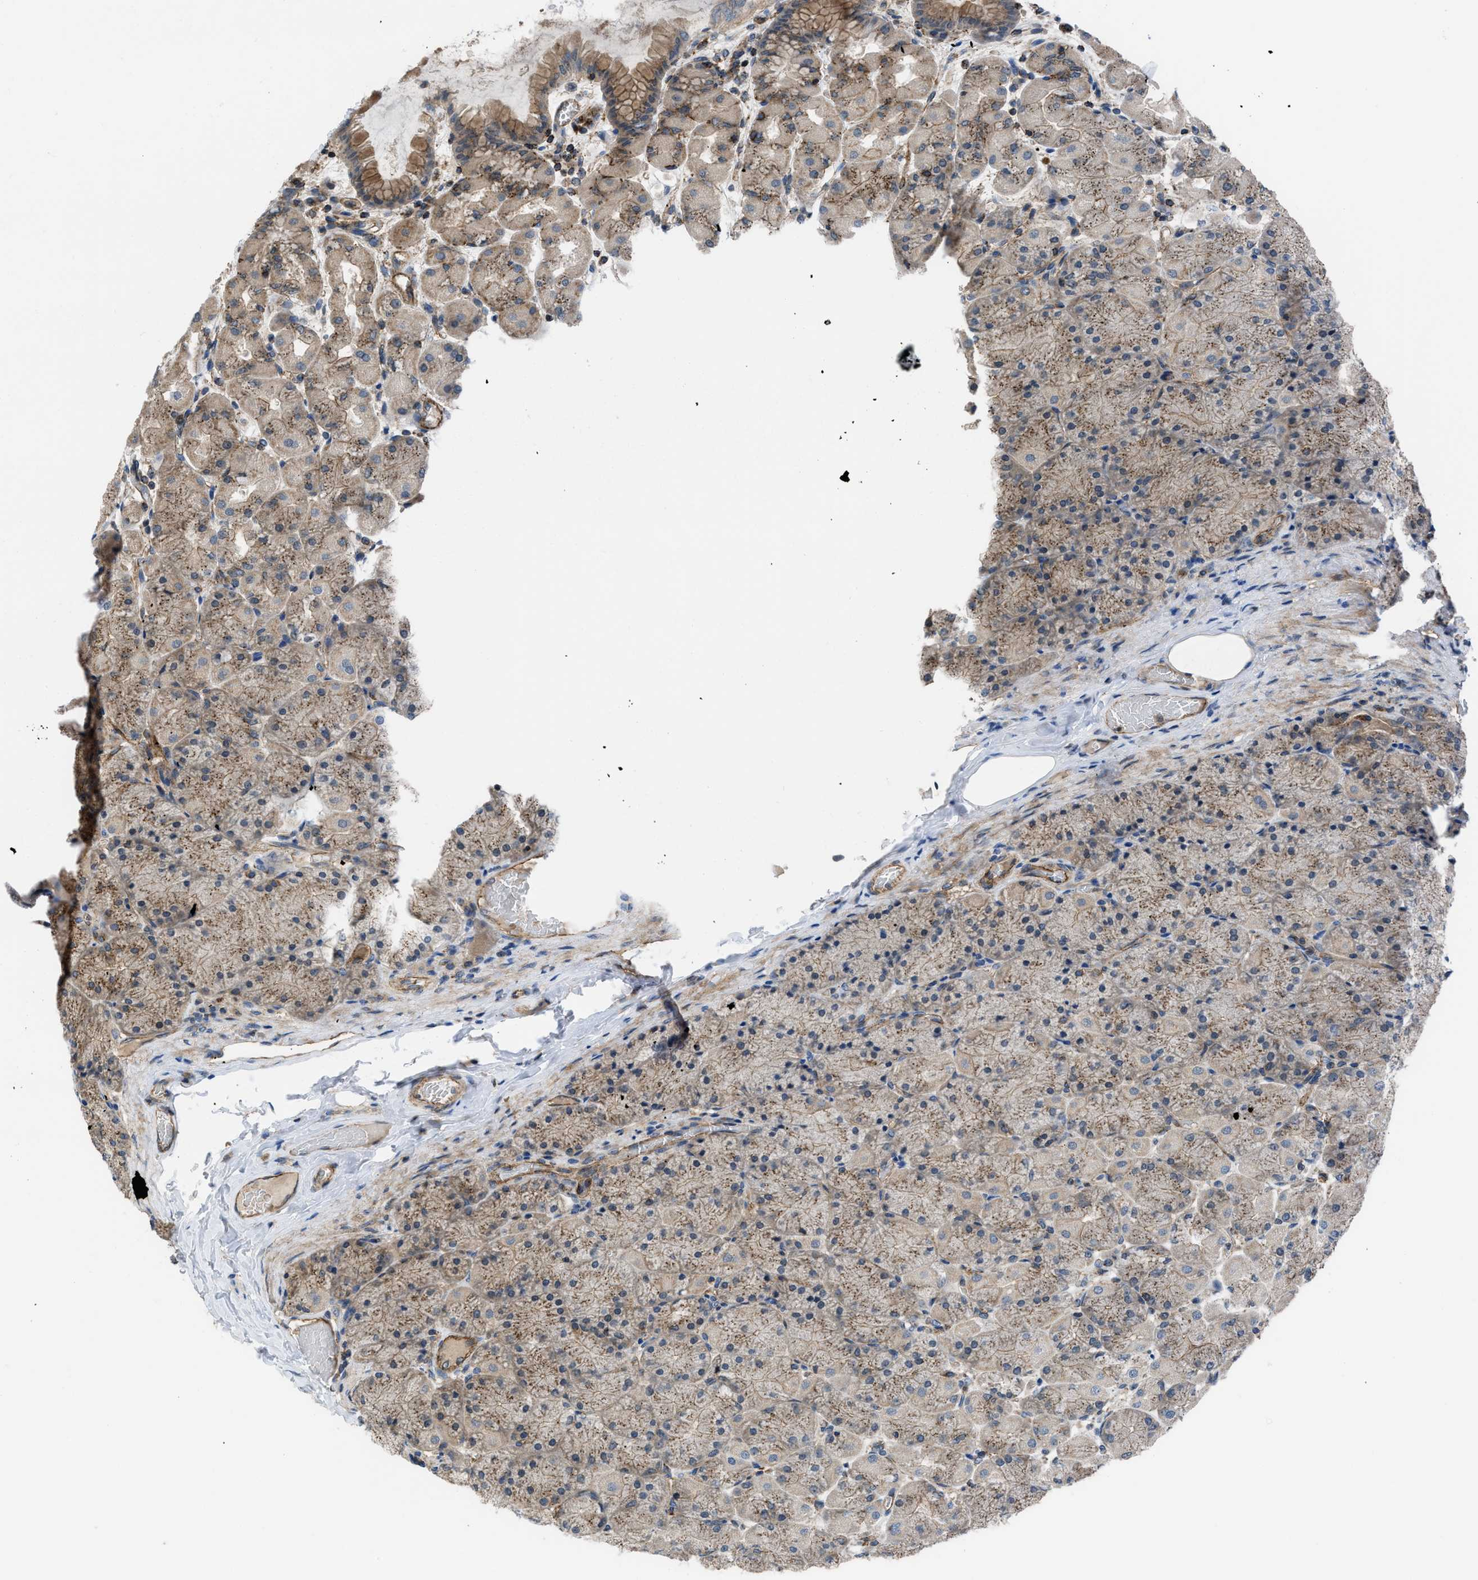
{"staining": {"intensity": "moderate", "quantity": ">75%", "location": "cytoplasmic/membranous"}, "tissue": "stomach", "cell_type": "Glandular cells", "image_type": "normal", "snomed": [{"axis": "morphology", "description": "Normal tissue, NOS"}, {"axis": "topography", "description": "Stomach, upper"}], "caption": "This is an image of immunohistochemistry (IHC) staining of benign stomach, which shows moderate staining in the cytoplasmic/membranous of glandular cells.", "gene": "GPATCH2L", "patient": {"sex": "female", "age": 56}}